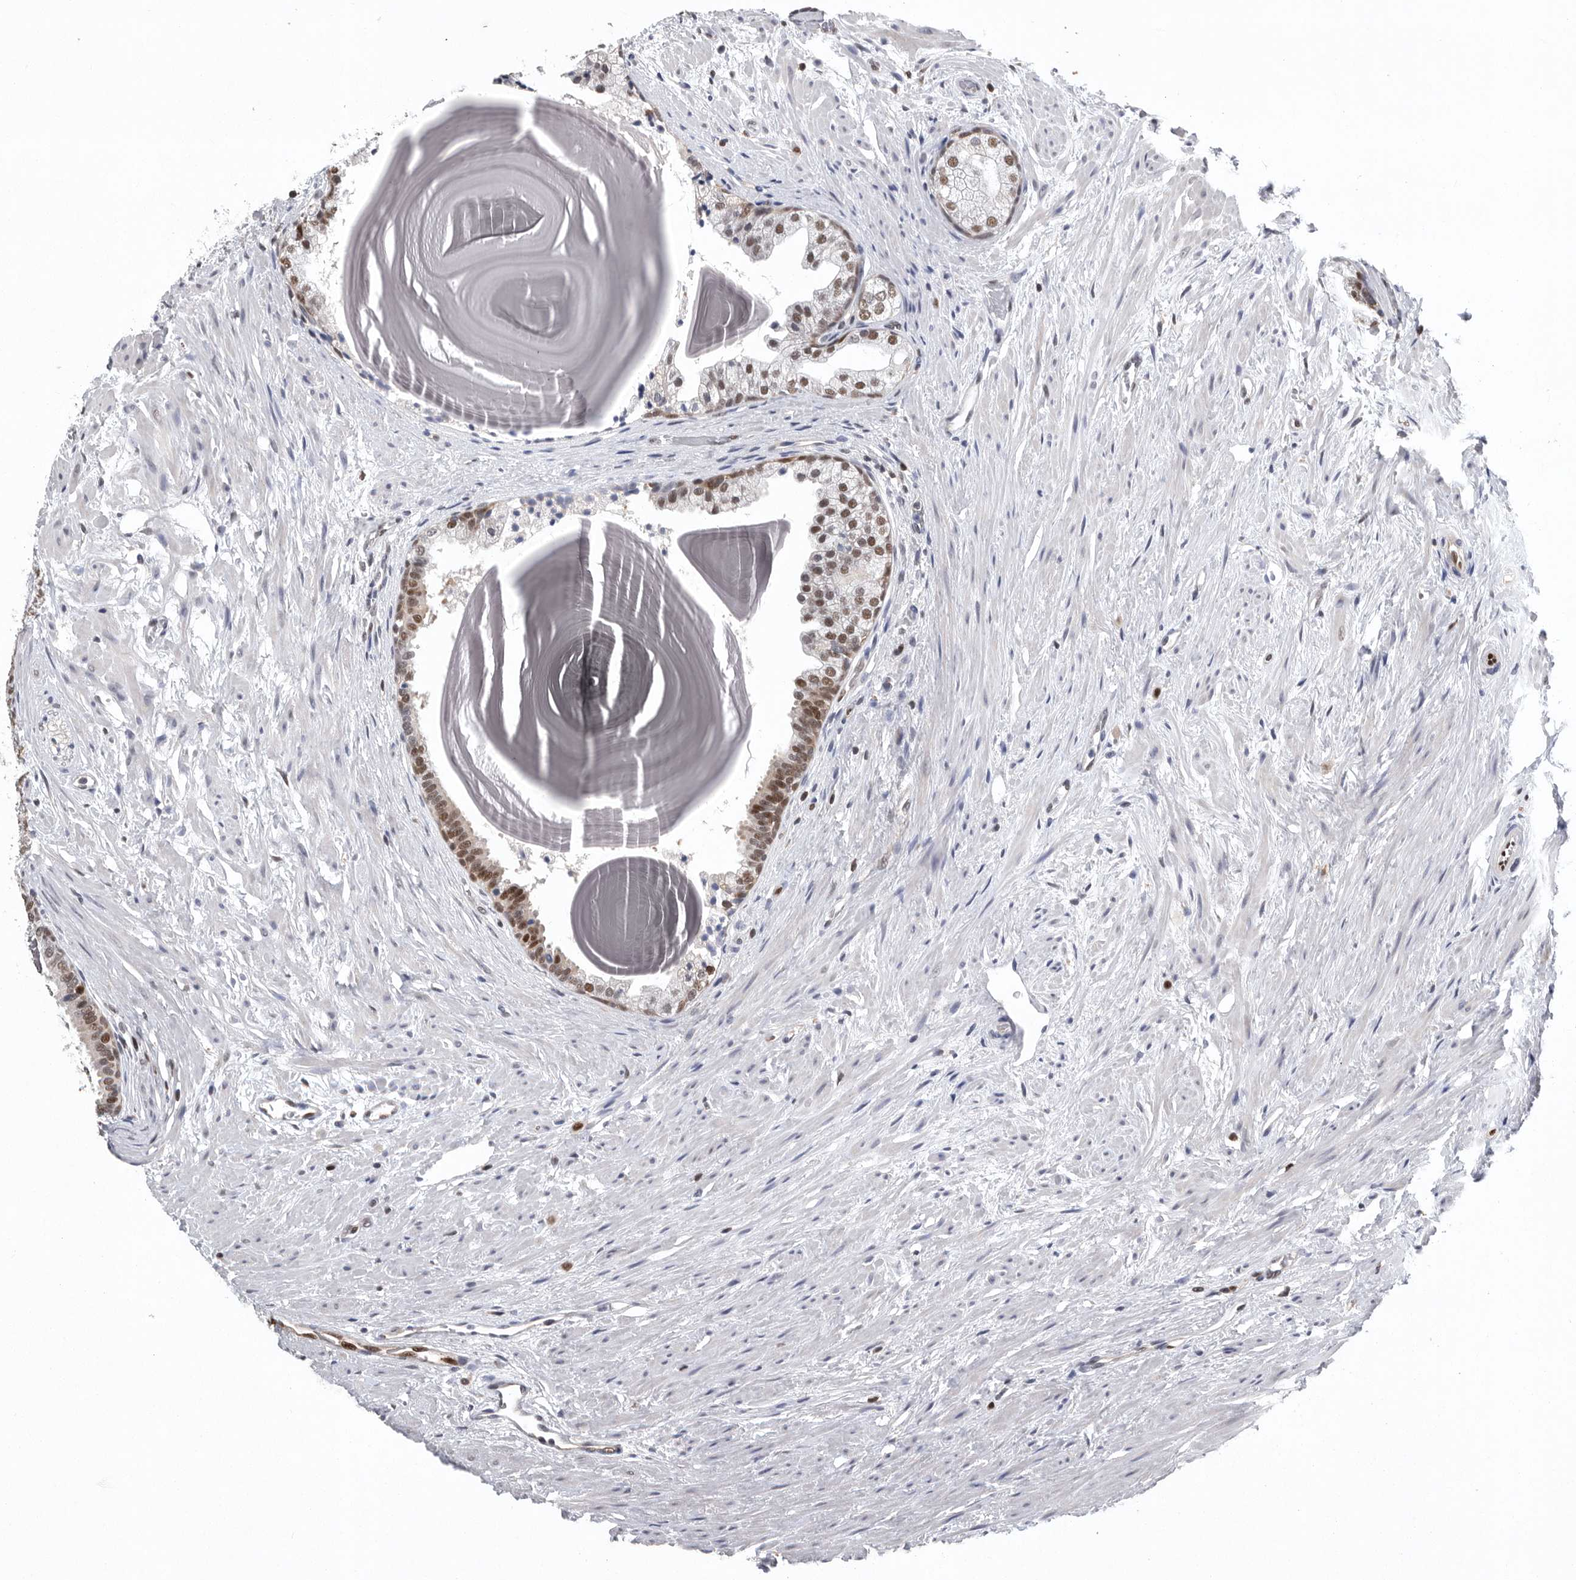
{"staining": {"intensity": "moderate", "quantity": "25%-75%", "location": "cytoplasmic/membranous,nuclear"}, "tissue": "prostate", "cell_type": "Glandular cells", "image_type": "normal", "snomed": [{"axis": "morphology", "description": "Normal tissue, NOS"}, {"axis": "topography", "description": "Prostate"}], "caption": "Protein expression by immunohistochemistry (IHC) displays moderate cytoplasmic/membranous,nuclear expression in about 25%-75% of glandular cells in normal prostate. The protein is shown in brown color, while the nuclei are stained blue.", "gene": "PDCD4", "patient": {"sex": "male", "age": 48}}